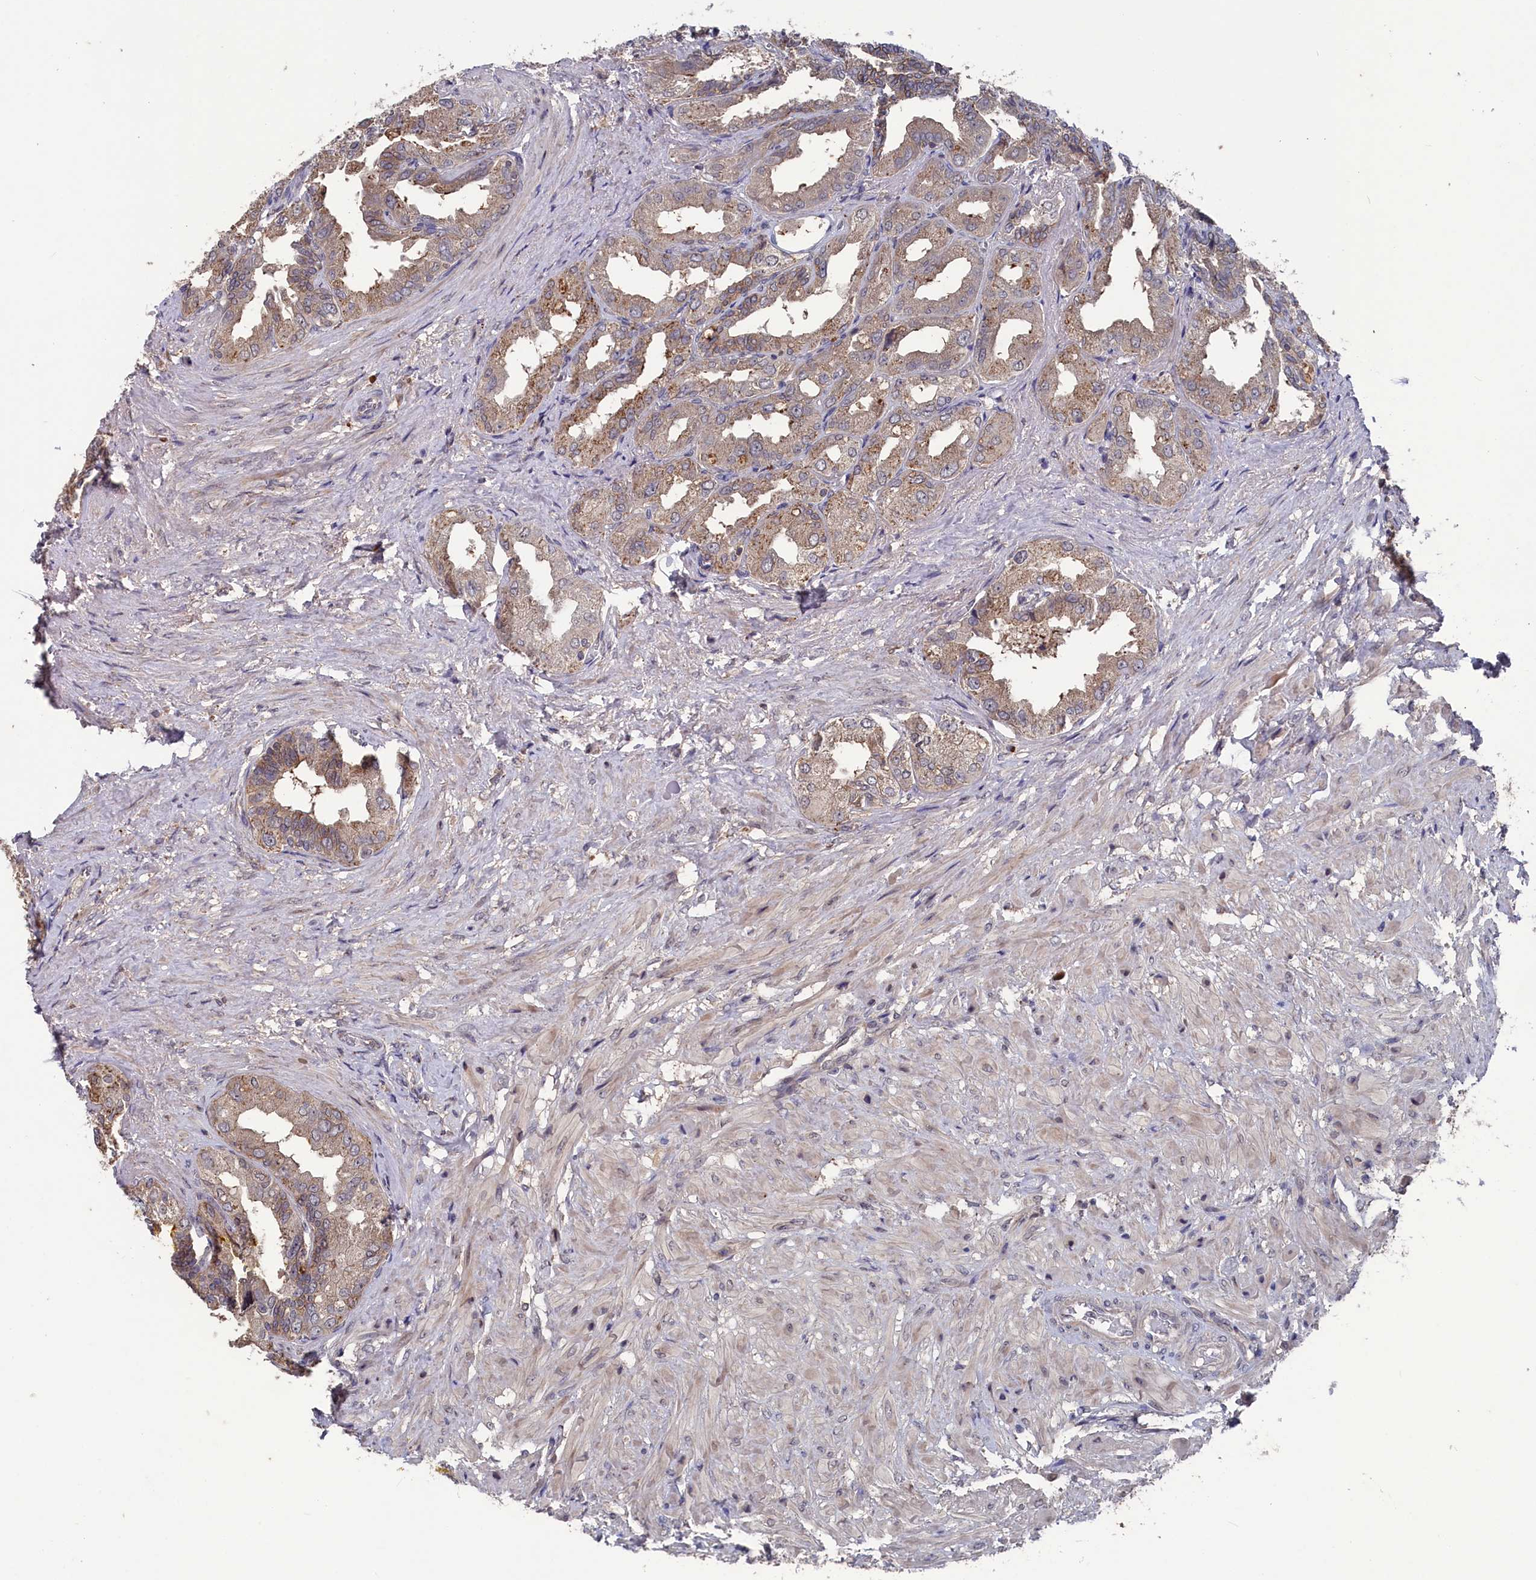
{"staining": {"intensity": "moderate", "quantity": "25%-75%", "location": "cytoplasmic/membranous"}, "tissue": "seminal vesicle", "cell_type": "Glandular cells", "image_type": "normal", "snomed": [{"axis": "morphology", "description": "Normal tissue, NOS"}, {"axis": "topography", "description": "Seminal veicle"}], "caption": "Brown immunohistochemical staining in normal human seminal vesicle exhibits moderate cytoplasmic/membranous expression in approximately 25%-75% of glandular cells. (DAB IHC, brown staining for protein, blue staining for nuclei).", "gene": "TMC5", "patient": {"sex": "male", "age": 63}}